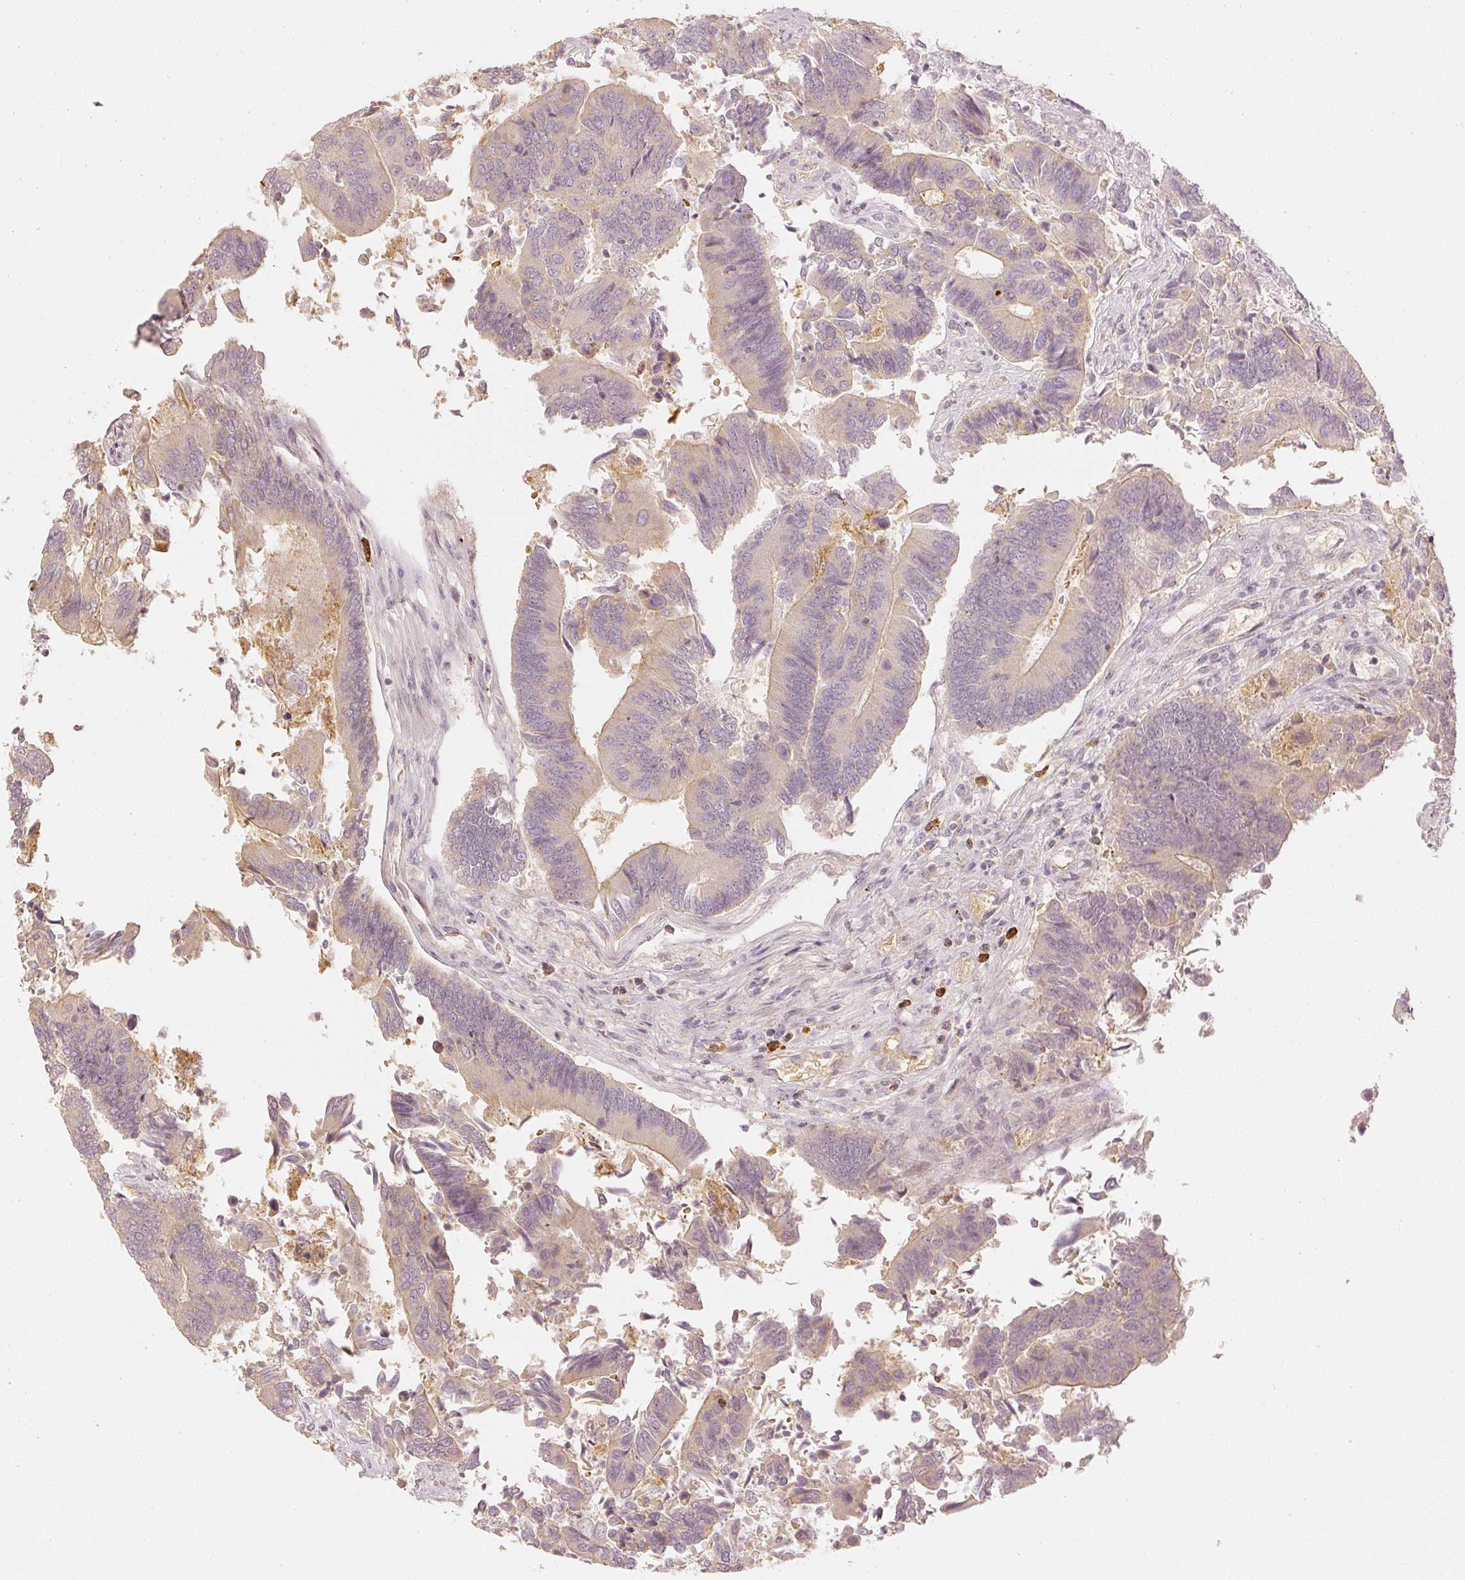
{"staining": {"intensity": "weak", "quantity": "<25%", "location": "cytoplasmic/membranous"}, "tissue": "colorectal cancer", "cell_type": "Tumor cells", "image_type": "cancer", "snomed": [{"axis": "morphology", "description": "Adenocarcinoma, NOS"}, {"axis": "topography", "description": "Colon"}], "caption": "Micrograph shows no significant protein staining in tumor cells of adenocarcinoma (colorectal).", "gene": "GZMA", "patient": {"sex": "female", "age": 67}}